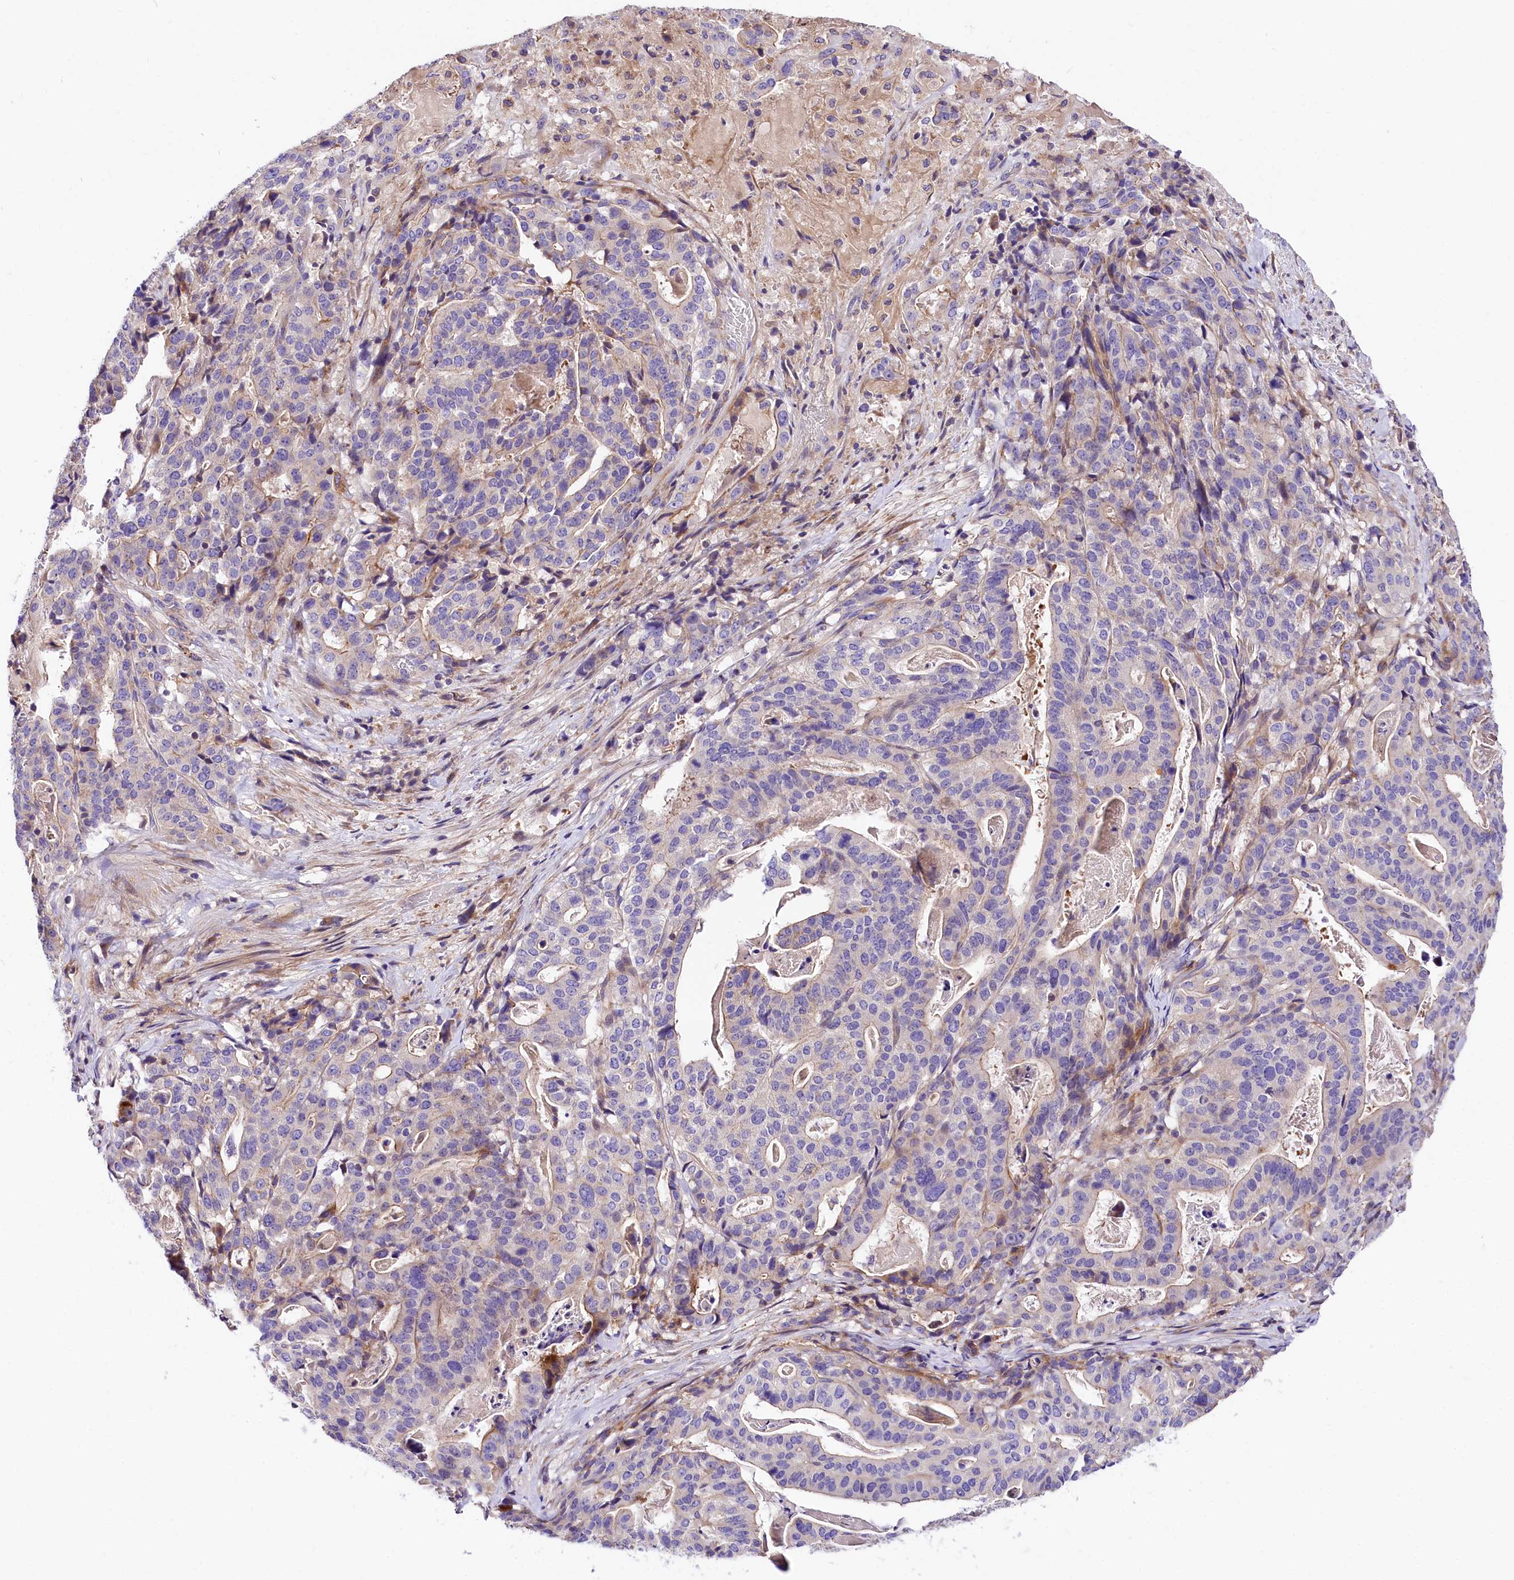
{"staining": {"intensity": "weak", "quantity": "<25%", "location": "cytoplasmic/membranous"}, "tissue": "stomach cancer", "cell_type": "Tumor cells", "image_type": "cancer", "snomed": [{"axis": "morphology", "description": "Adenocarcinoma, NOS"}, {"axis": "topography", "description": "Stomach"}], "caption": "Micrograph shows no protein expression in tumor cells of stomach cancer tissue.", "gene": "ARMC6", "patient": {"sex": "male", "age": 48}}